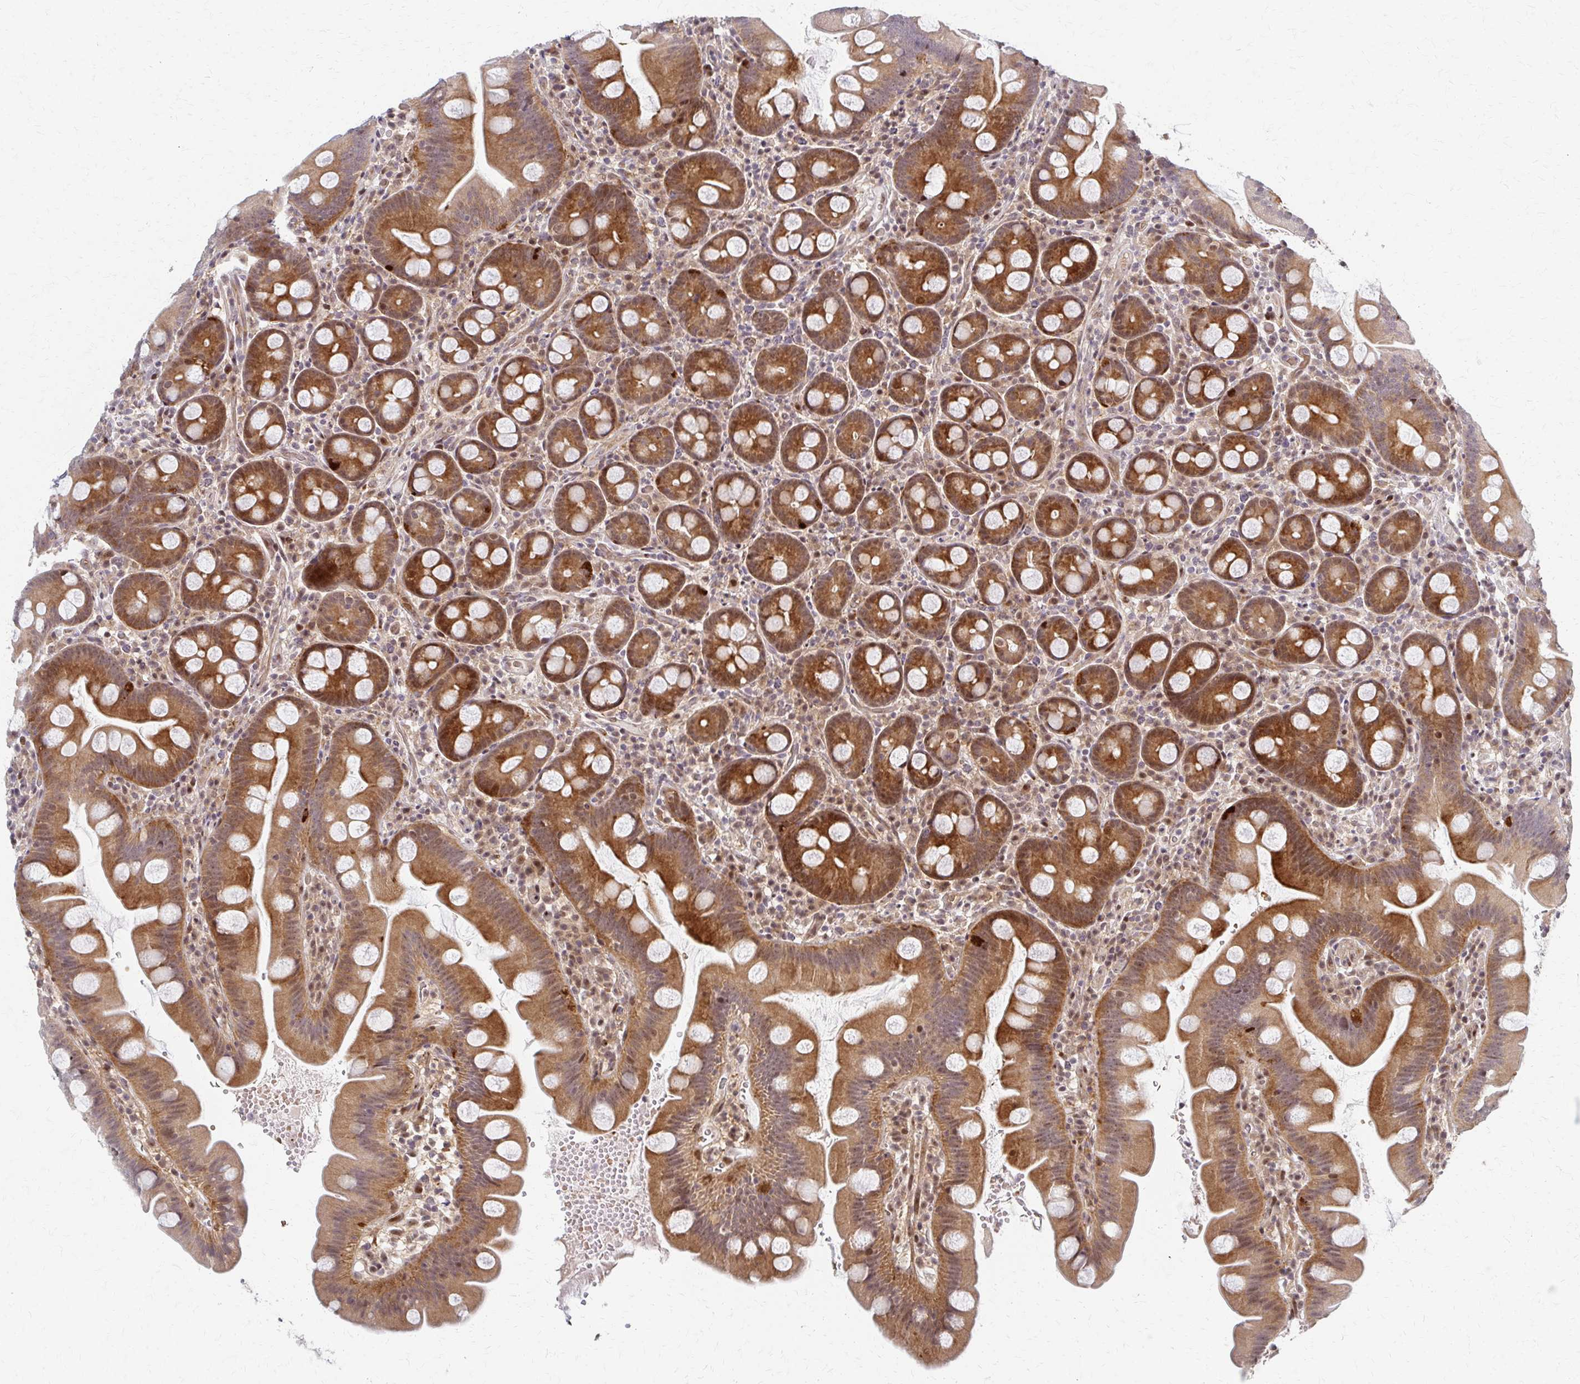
{"staining": {"intensity": "moderate", "quantity": ">75%", "location": "cytoplasmic/membranous,nuclear"}, "tissue": "small intestine", "cell_type": "Glandular cells", "image_type": "normal", "snomed": [{"axis": "morphology", "description": "Normal tissue, NOS"}, {"axis": "topography", "description": "Small intestine"}], "caption": "Small intestine stained with DAB immunohistochemistry displays medium levels of moderate cytoplasmic/membranous,nuclear positivity in about >75% of glandular cells. Nuclei are stained in blue.", "gene": "PSMD7", "patient": {"sex": "female", "age": 68}}